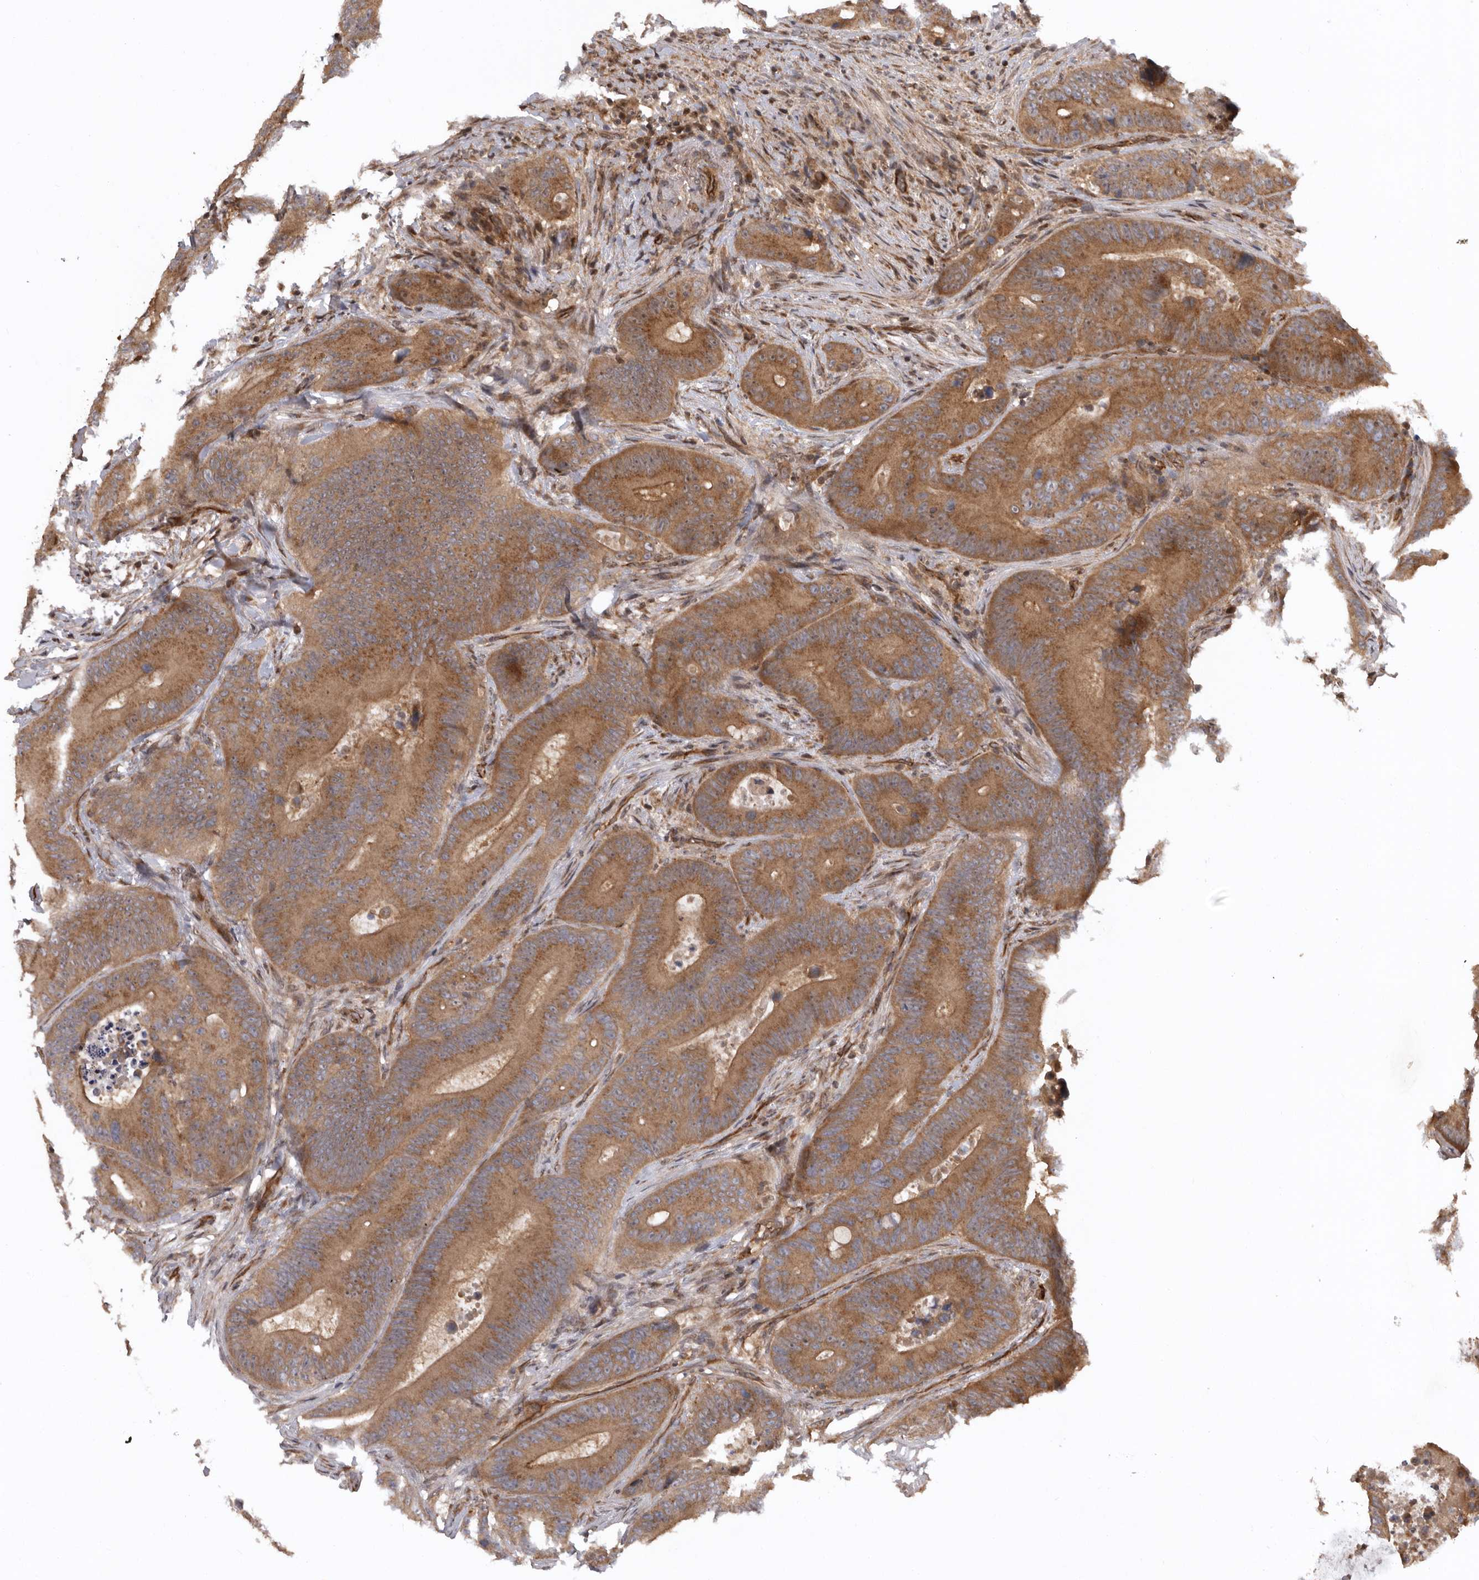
{"staining": {"intensity": "moderate", "quantity": ">75%", "location": "cytoplasmic/membranous"}, "tissue": "colorectal cancer", "cell_type": "Tumor cells", "image_type": "cancer", "snomed": [{"axis": "morphology", "description": "Adenocarcinoma, NOS"}, {"axis": "topography", "description": "Colon"}], "caption": "Protein expression analysis of colorectal adenocarcinoma shows moderate cytoplasmic/membranous staining in approximately >75% of tumor cells.", "gene": "DHDDS", "patient": {"sex": "male", "age": 83}}